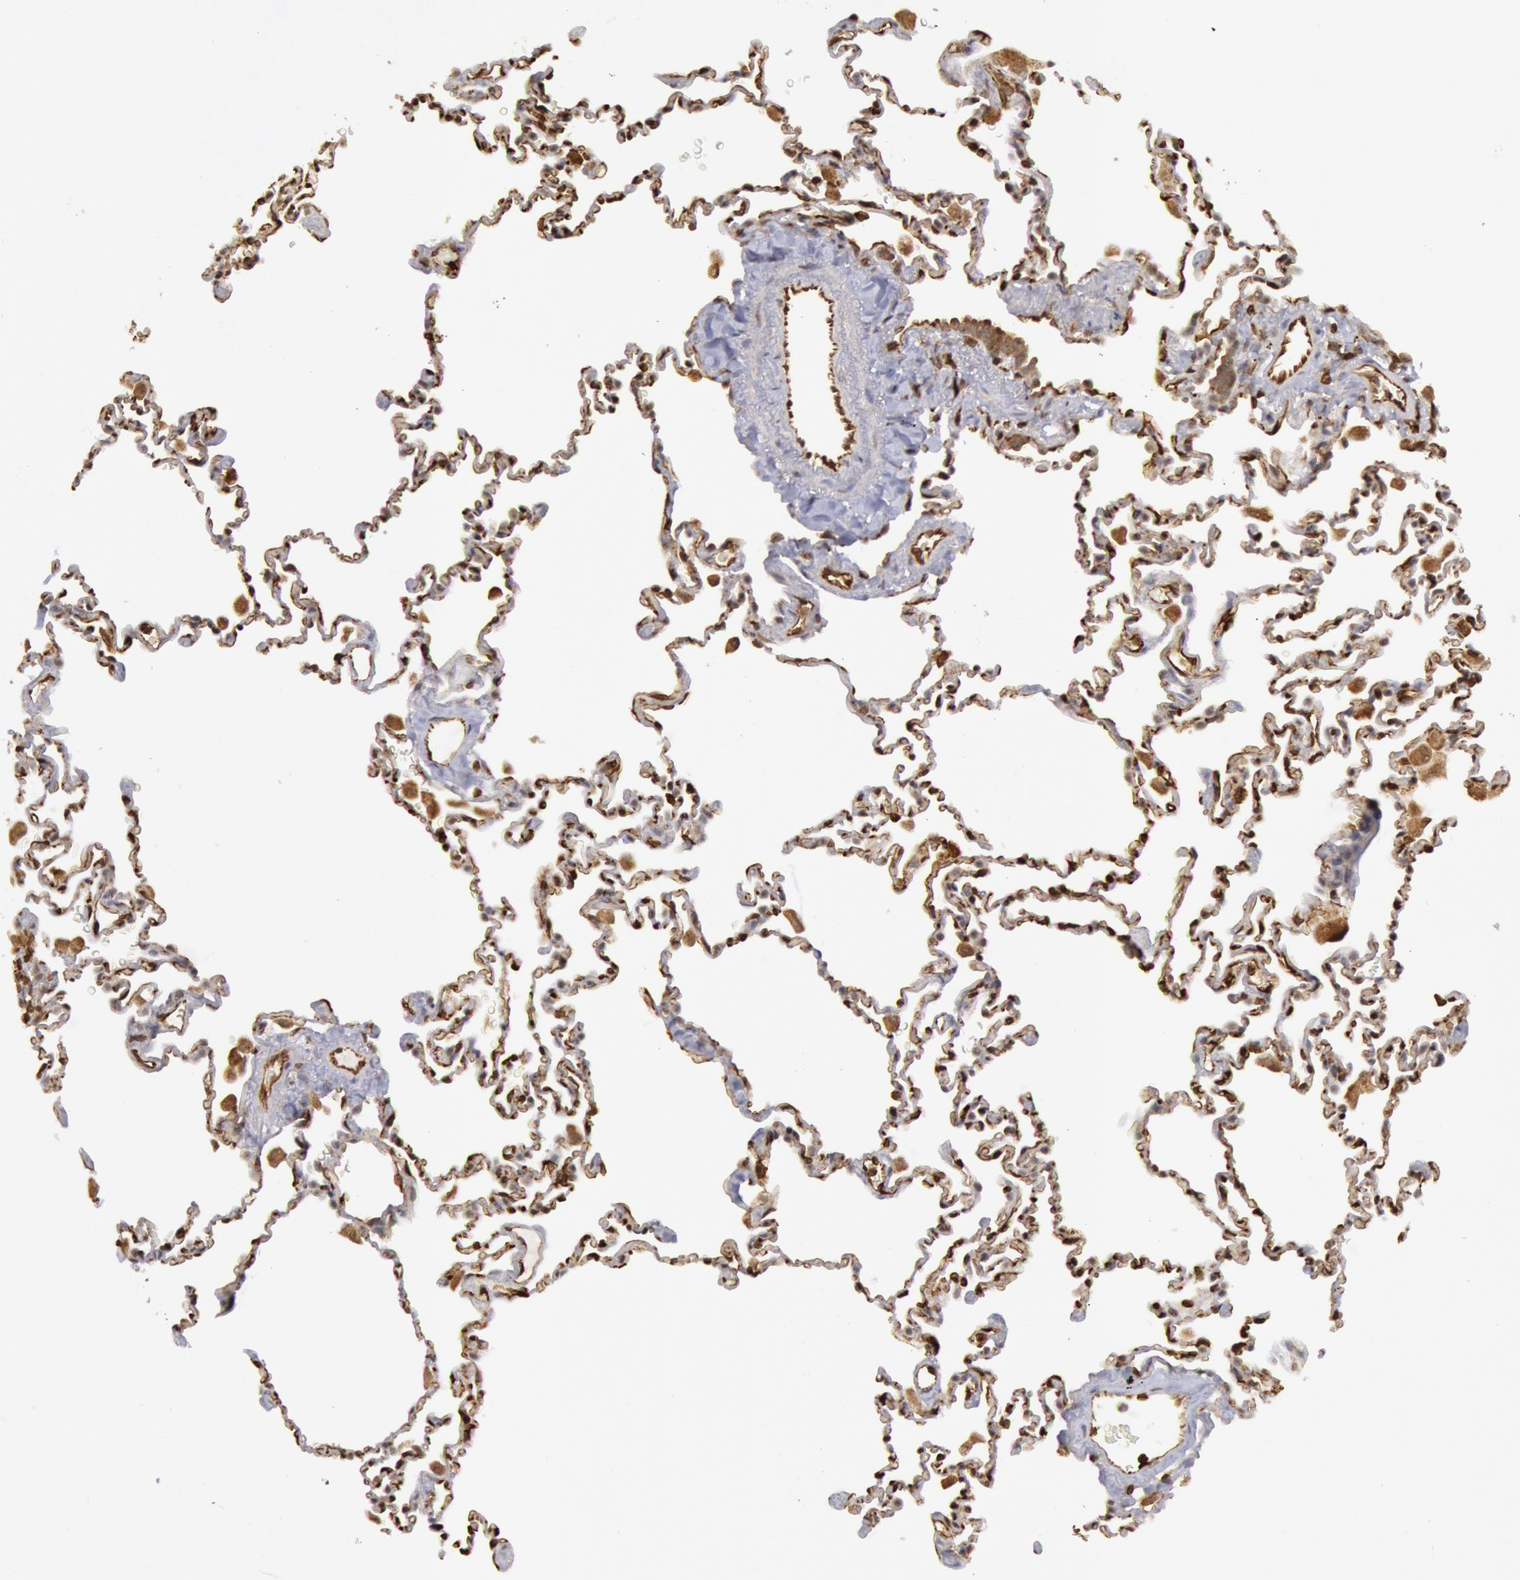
{"staining": {"intensity": "moderate", "quantity": ">75%", "location": "cytoplasmic/membranous"}, "tissue": "lung", "cell_type": "Alveolar cells", "image_type": "normal", "snomed": [{"axis": "morphology", "description": "Normal tissue, NOS"}, {"axis": "topography", "description": "Lung"}], "caption": "Moderate cytoplasmic/membranous positivity is seen in about >75% of alveolar cells in unremarkable lung. (Brightfield microscopy of DAB IHC at high magnification).", "gene": "ENSG00000250264", "patient": {"sex": "male", "age": 59}}